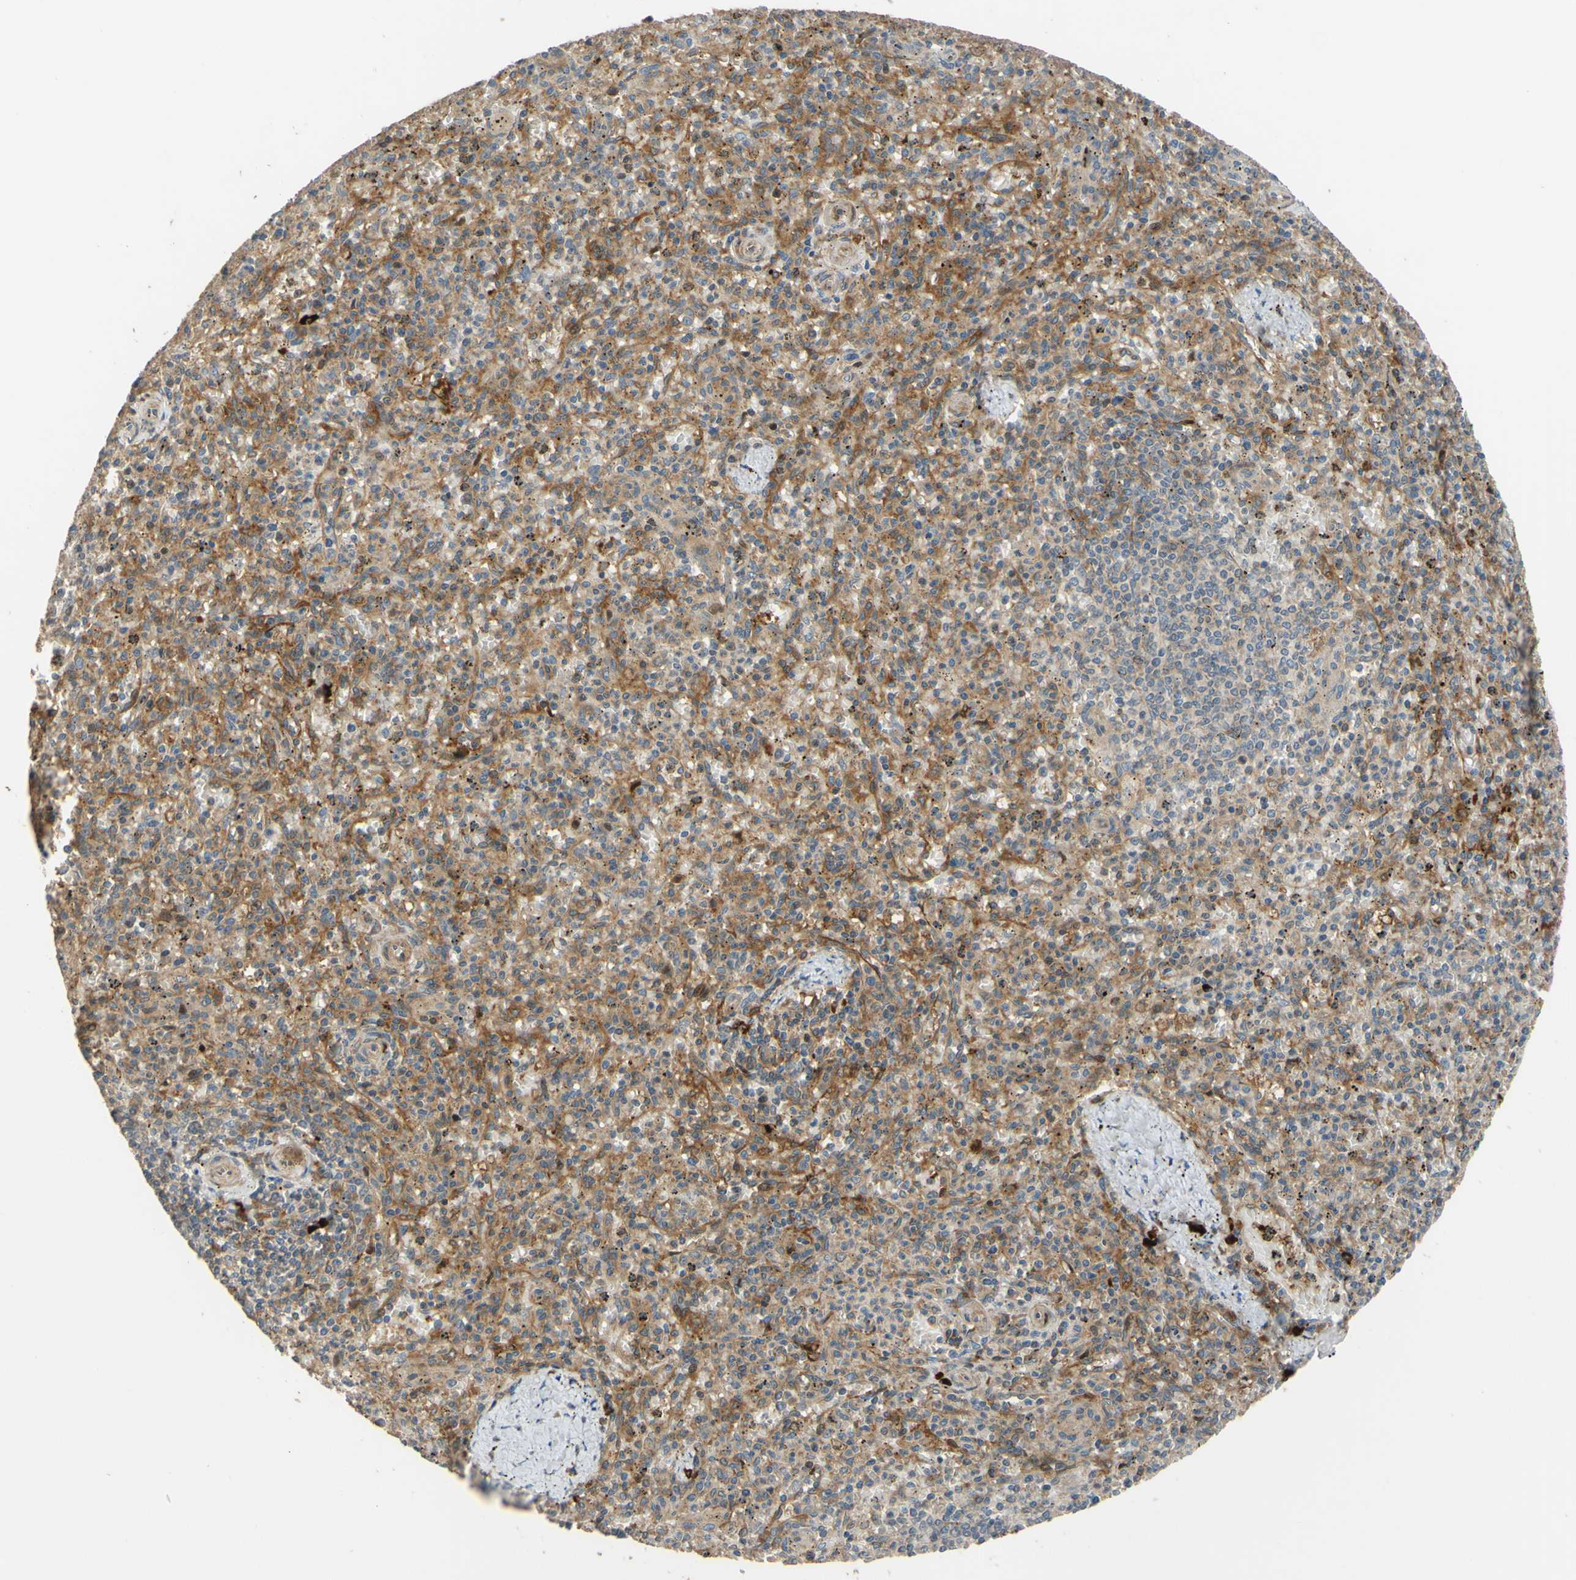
{"staining": {"intensity": "moderate", "quantity": "25%-75%", "location": "cytoplasmic/membranous"}, "tissue": "spleen", "cell_type": "Cells in red pulp", "image_type": "normal", "snomed": [{"axis": "morphology", "description": "Normal tissue, NOS"}, {"axis": "topography", "description": "Spleen"}], "caption": "Cells in red pulp reveal medium levels of moderate cytoplasmic/membranous staining in about 25%-75% of cells in normal spleen.", "gene": "SPTLC1", "patient": {"sex": "male", "age": 72}}